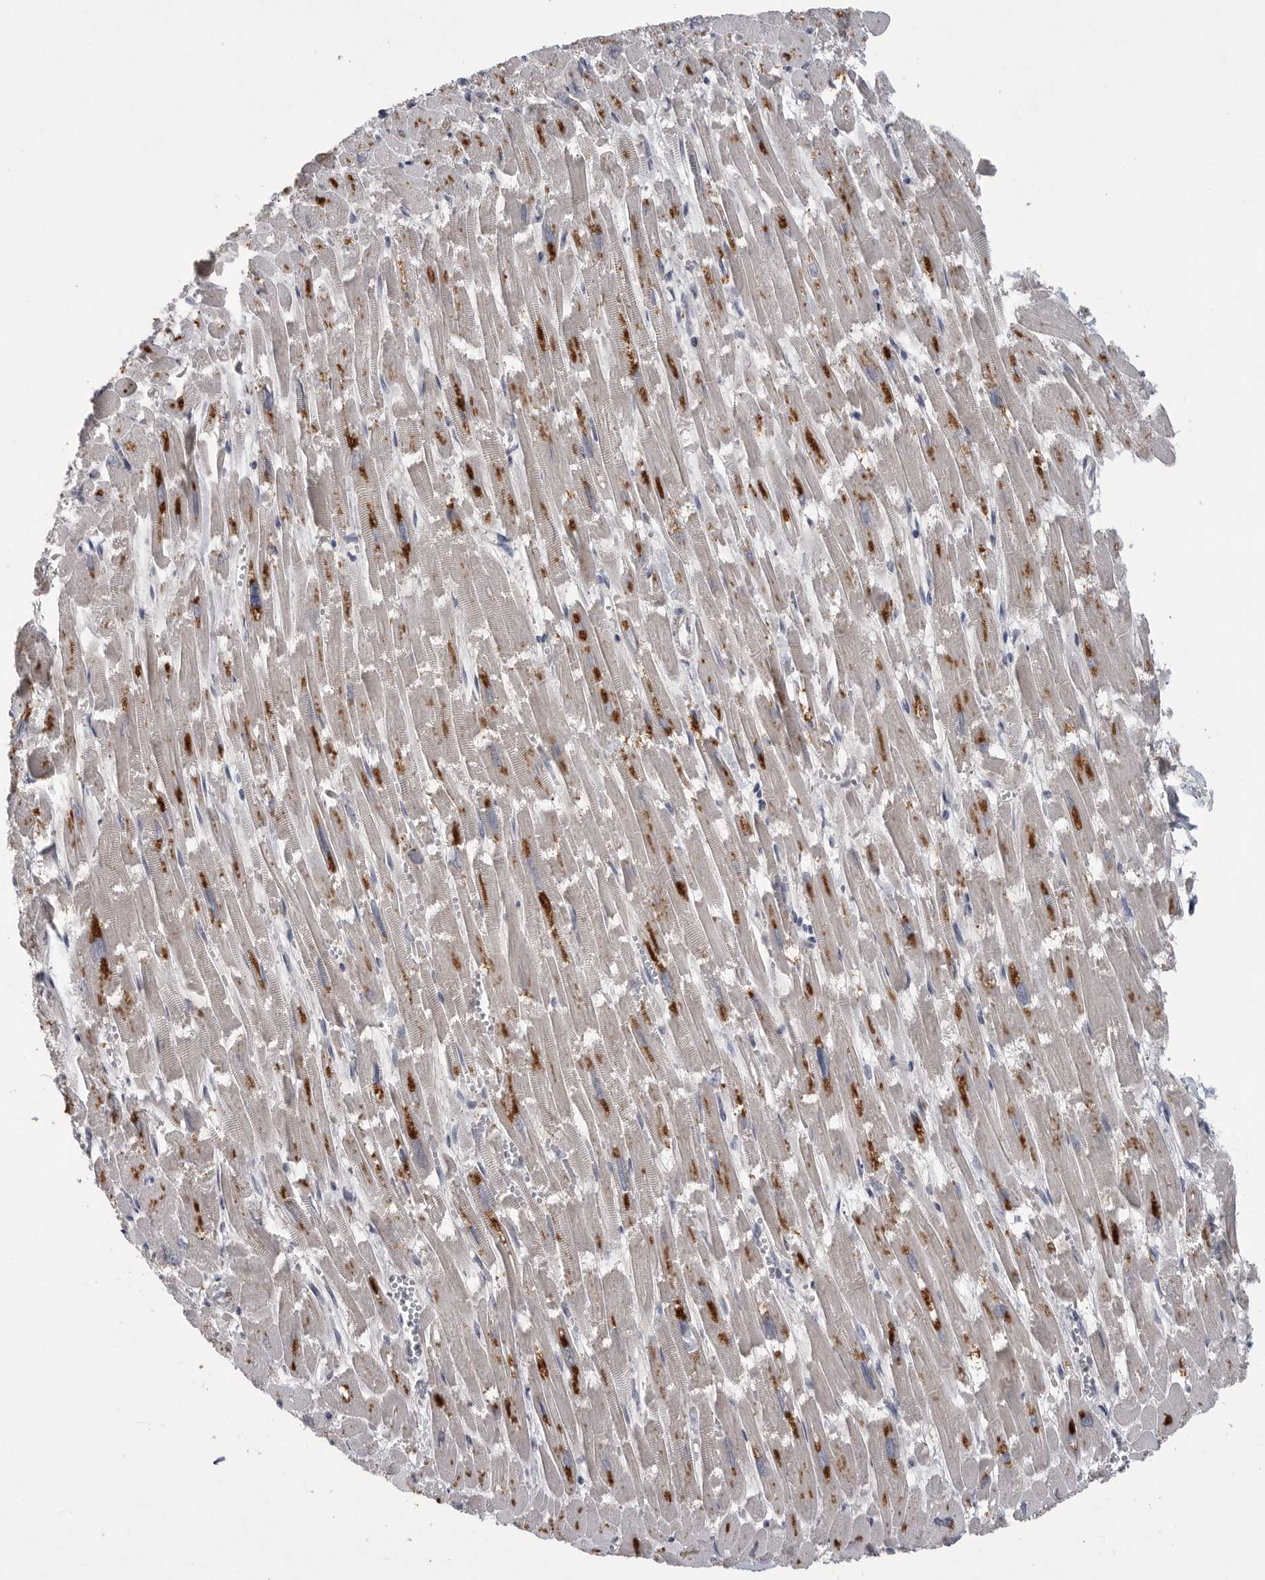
{"staining": {"intensity": "moderate", "quantity": ">75%", "location": "cytoplasmic/membranous"}, "tissue": "heart muscle", "cell_type": "Cardiomyocytes", "image_type": "normal", "snomed": [{"axis": "morphology", "description": "Normal tissue, NOS"}, {"axis": "topography", "description": "Heart"}], "caption": "Normal heart muscle shows moderate cytoplasmic/membranous staining in about >75% of cardiomyocytes Ihc stains the protein in brown and the nuclei are stained blue..", "gene": "LAMTOR3", "patient": {"sex": "male", "age": 54}}